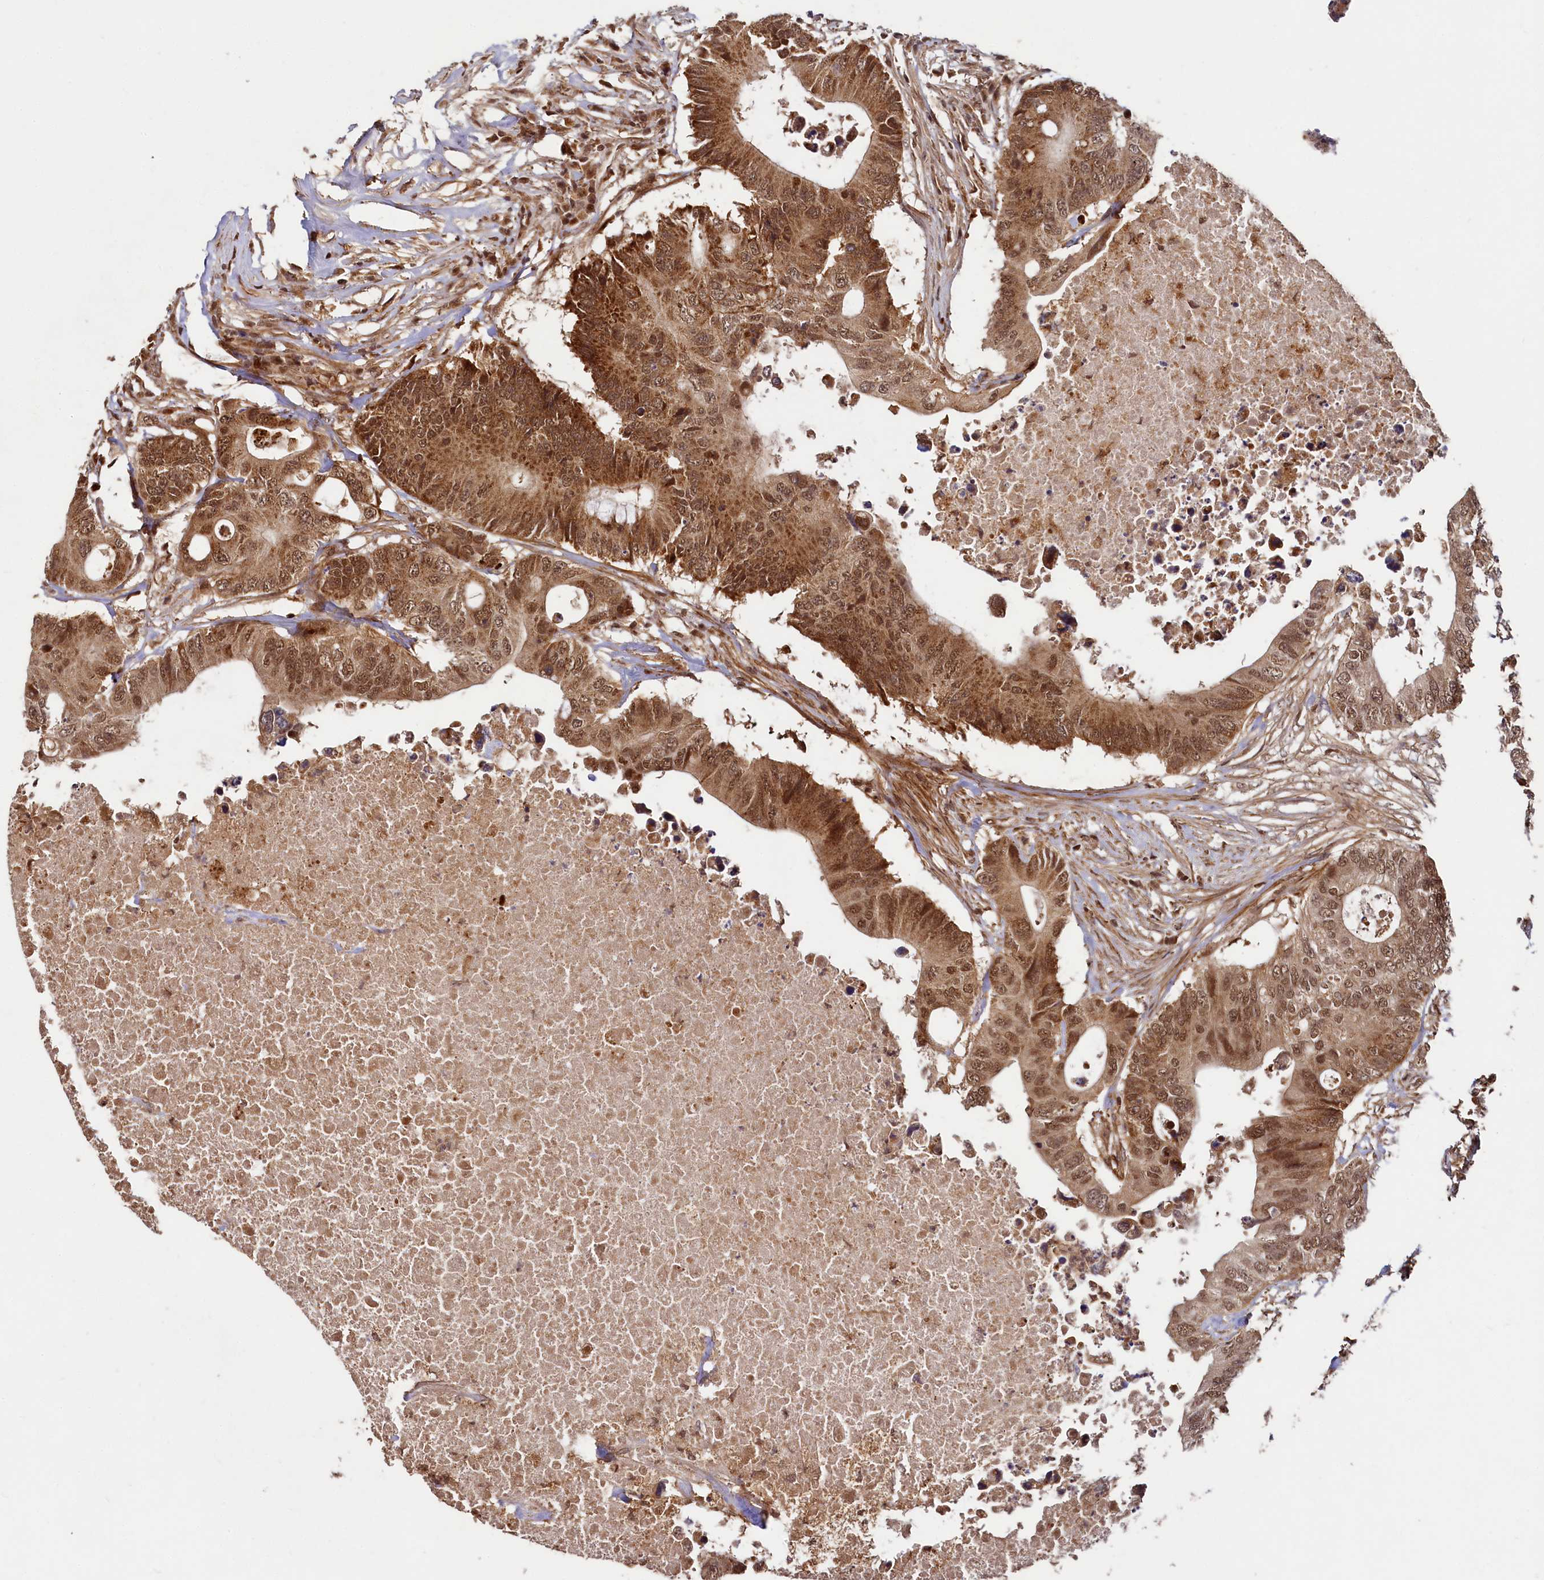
{"staining": {"intensity": "moderate", "quantity": ">75%", "location": "cytoplasmic/membranous,nuclear"}, "tissue": "colorectal cancer", "cell_type": "Tumor cells", "image_type": "cancer", "snomed": [{"axis": "morphology", "description": "Adenocarcinoma, NOS"}, {"axis": "topography", "description": "Colon"}], "caption": "DAB (3,3'-diaminobenzidine) immunohistochemical staining of human colorectal cancer (adenocarcinoma) exhibits moderate cytoplasmic/membranous and nuclear protein expression in approximately >75% of tumor cells. Using DAB (3,3'-diaminobenzidine) (brown) and hematoxylin (blue) stains, captured at high magnification using brightfield microscopy.", "gene": "TRIM23", "patient": {"sex": "male", "age": 71}}